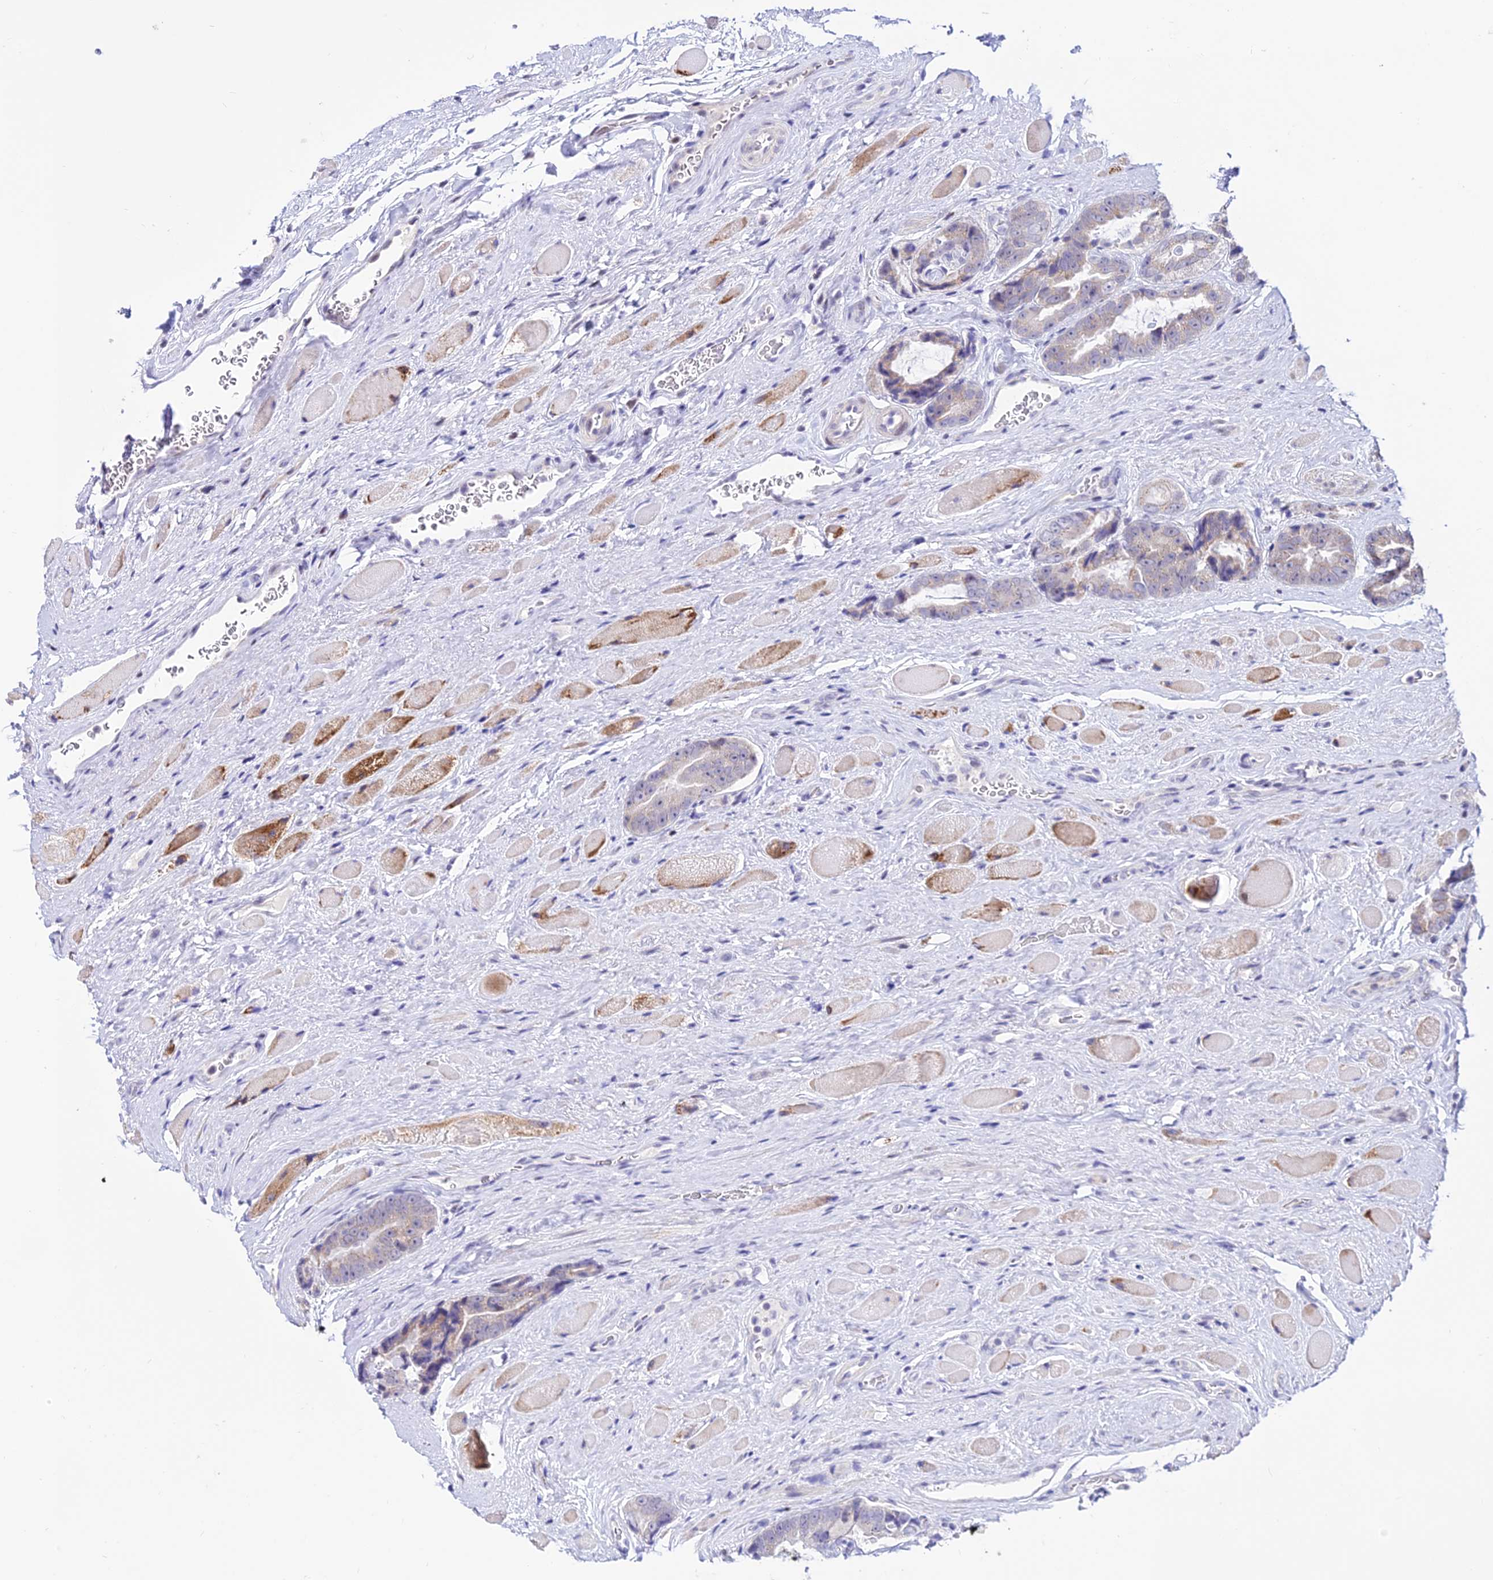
{"staining": {"intensity": "negative", "quantity": "none", "location": "none"}, "tissue": "prostate cancer", "cell_type": "Tumor cells", "image_type": "cancer", "snomed": [{"axis": "morphology", "description": "Adenocarcinoma, High grade"}, {"axis": "topography", "description": "Prostate"}], "caption": "This is an IHC photomicrograph of prostate high-grade adenocarcinoma. There is no positivity in tumor cells.", "gene": "CIB3", "patient": {"sex": "male", "age": 72}}